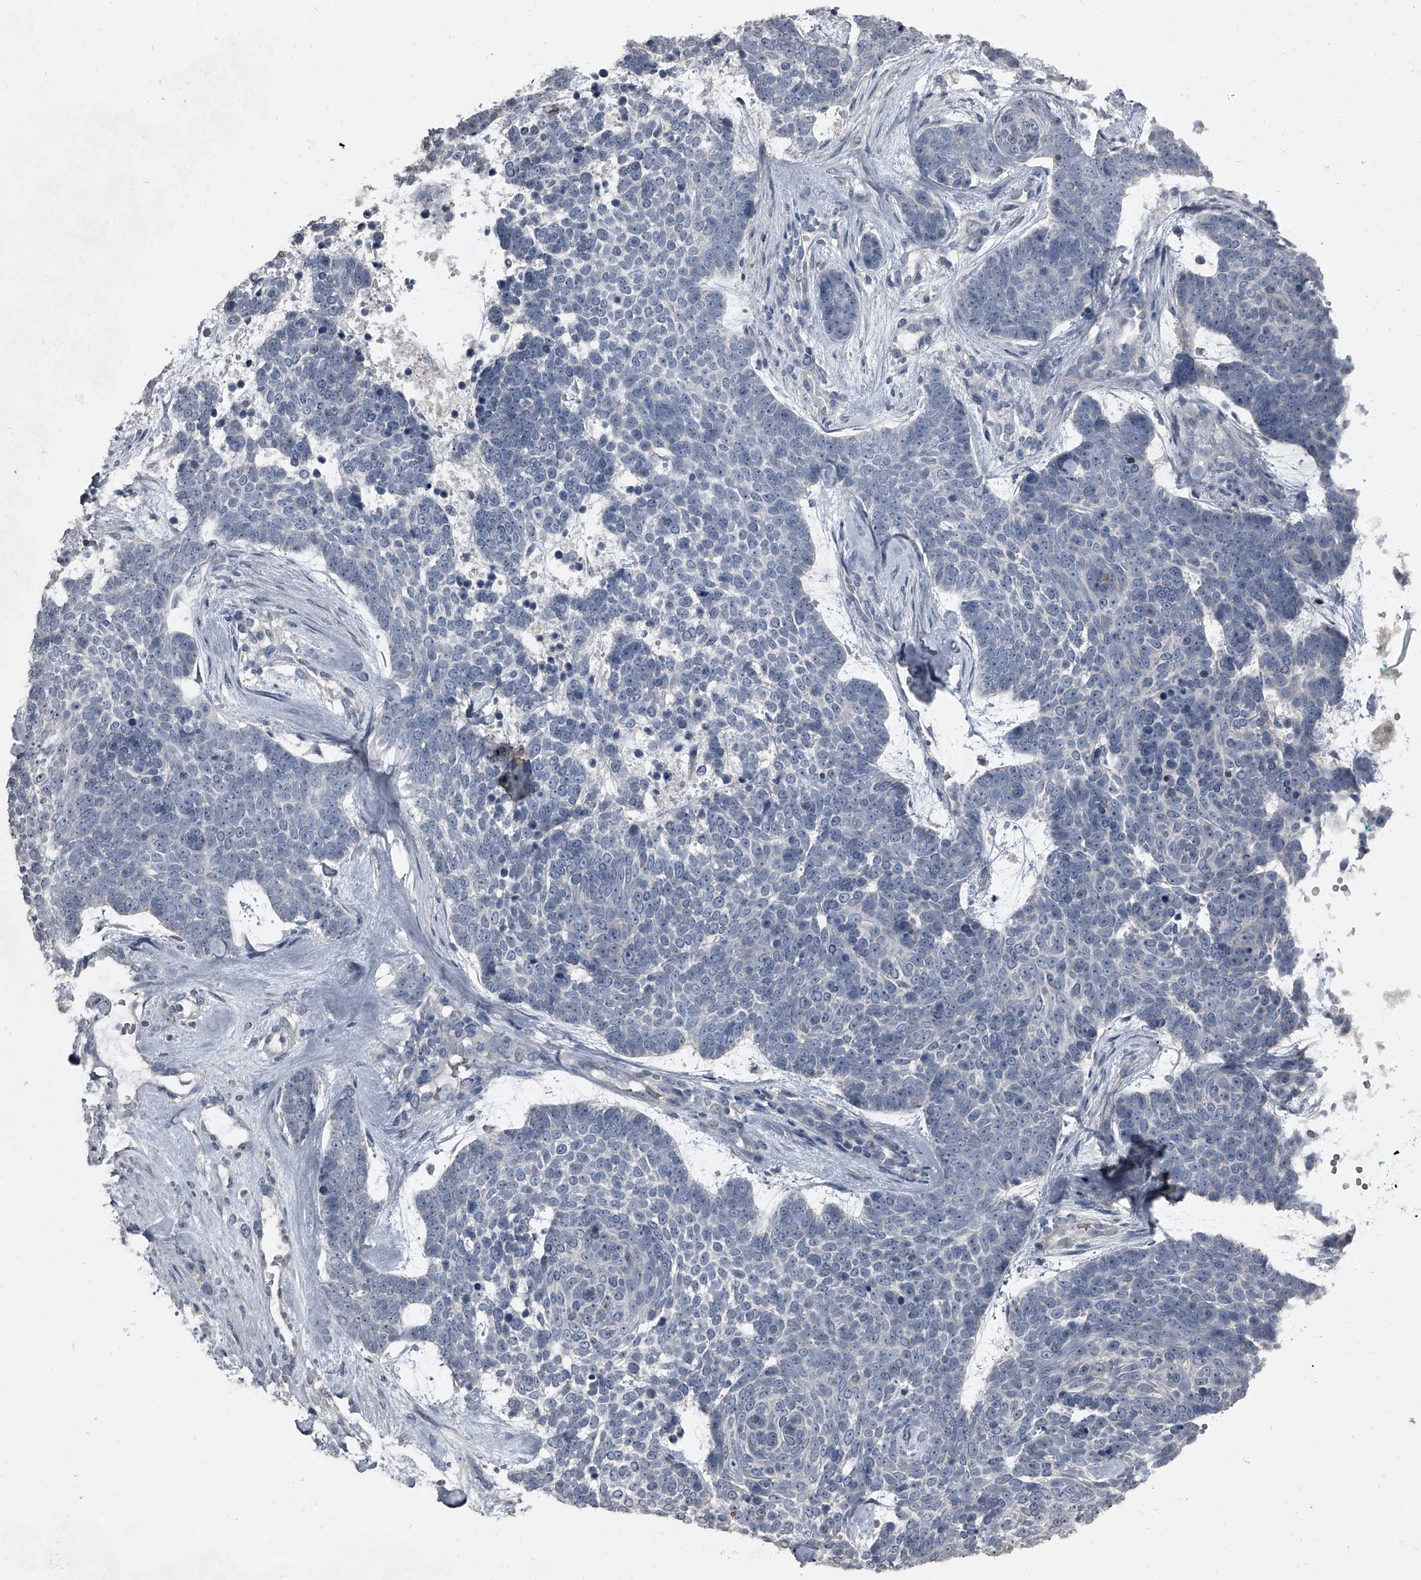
{"staining": {"intensity": "negative", "quantity": "none", "location": "none"}, "tissue": "skin cancer", "cell_type": "Tumor cells", "image_type": "cancer", "snomed": [{"axis": "morphology", "description": "Basal cell carcinoma"}, {"axis": "topography", "description": "Skin"}], "caption": "Skin basal cell carcinoma was stained to show a protein in brown. There is no significant expression in tumor cells.", "gene": "HEPHL1", "patient": {"sex": "female", "age": 81}}